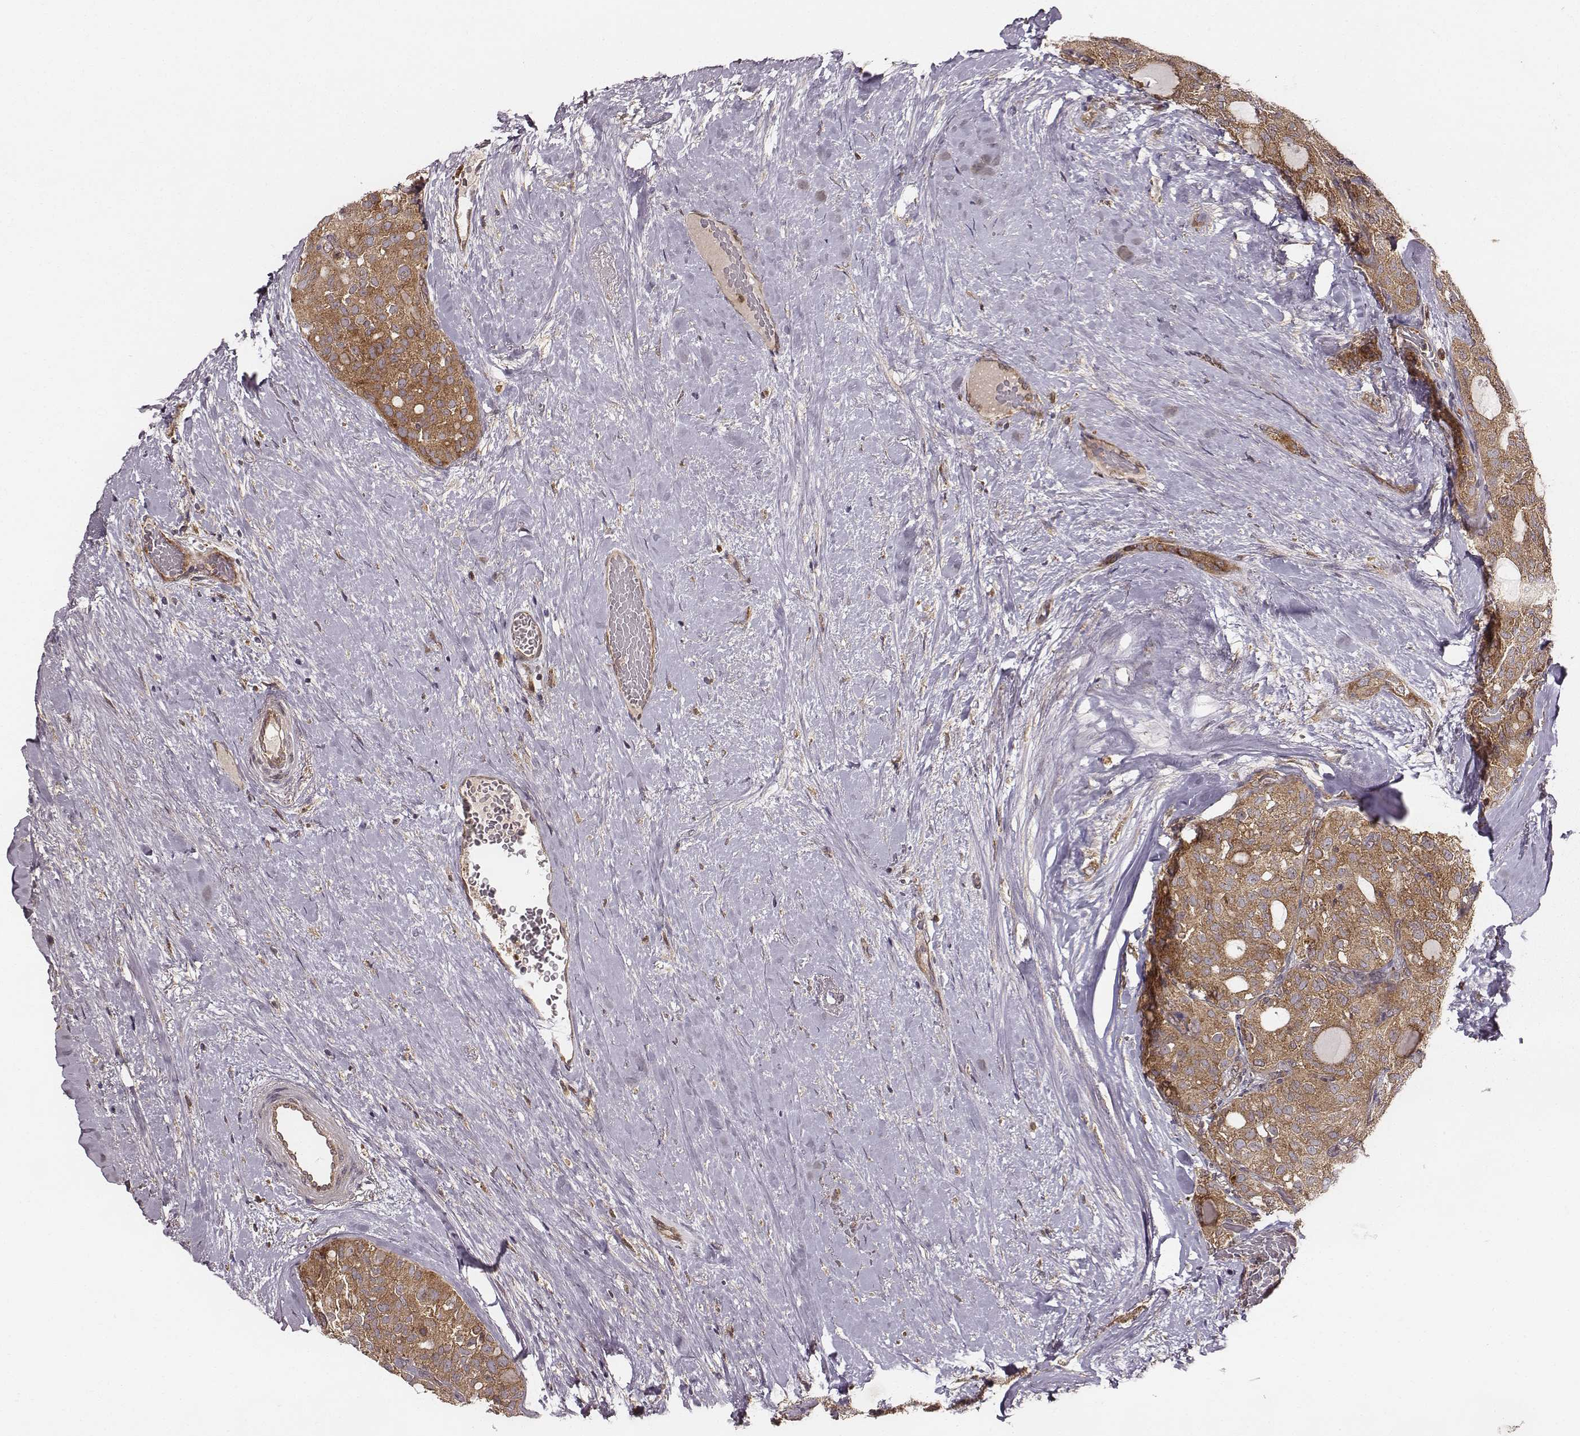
{"staining": {"intensity": "moderate", "quantity": ">75%", "location": "cytoplasmic/membranous"}, "tissue": "thyroid cancer", "cell_type": "Tumor cells", "image_type": "cancer", "snomed": [{"axis": "morphology", "description": "Follicular adenoma carcinoma, NOS"}, {"axis": "topography", "description": "Thyroid gland"}], "caption": "IHC image of neoplastic tissue: human thyroid cancer (follicular adenoma carcinoma) stained using IHC displays medium levels of moderate protein expression localized specifically in the cytoplasmic/membranous of tumor cells, appearing as a cytoplasmic/membranous brown color.", "gene": "VPS26A", "patient": {"sex": "male", "age": 75}}